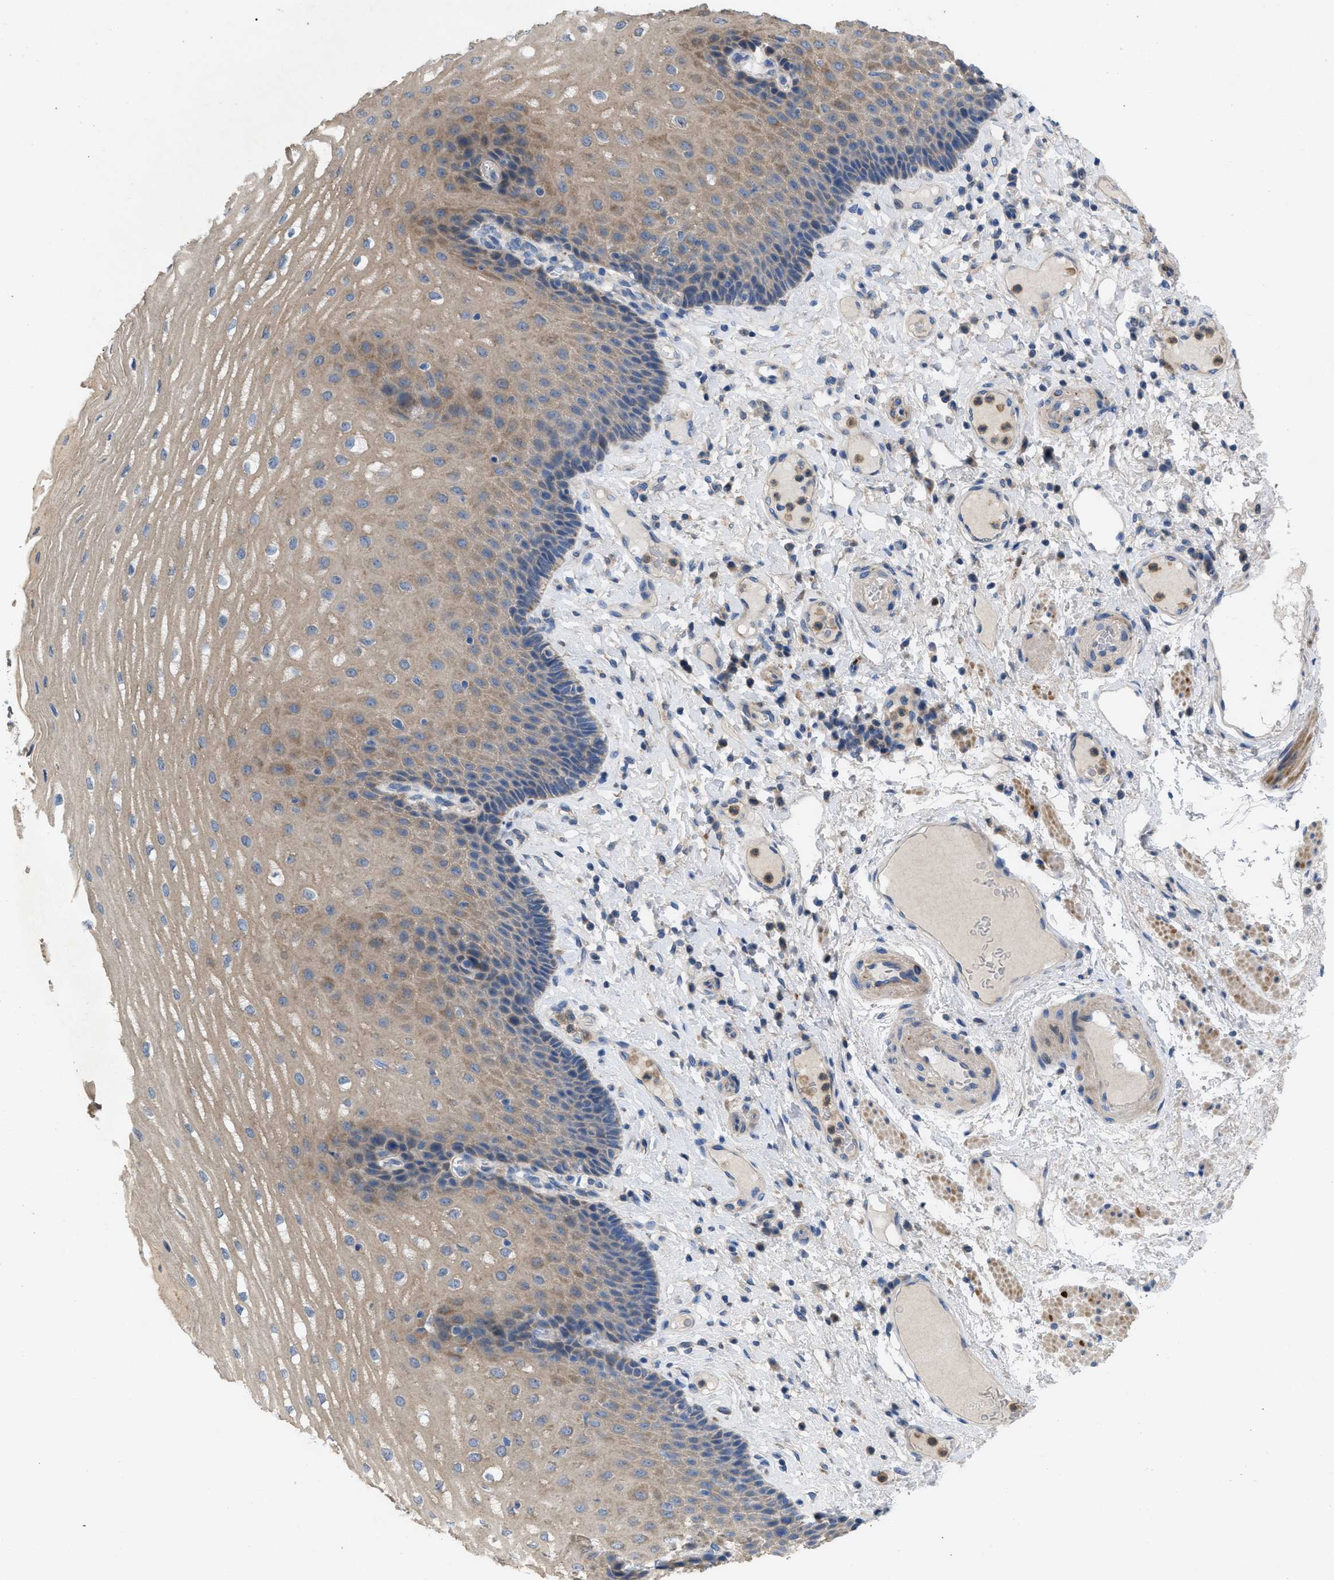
{"staining": {"intensity": "weak", "quantity": ">75%", "location": "cytoplasmic/membranous"}, "tissue": "esophagus", "cell_type": "Squamous epithelial cells", "image_type": "normal", "snomed": [{"axis": "morphology", "description": "Normal tissue, NOS"}, {"axis": "topography", "description": "Esophagus"}], "caption": "Protein analysis of normal esophagus exhibits weak cytoplasmic/membranous expression in approximately >75% of squamous epithelial cells. Immunohistochemistry stains the protein of interest in brown and the nuclei are stained blue.", "gene": "PLPPR5", "patient": {"sex": "male", "age": 54}}